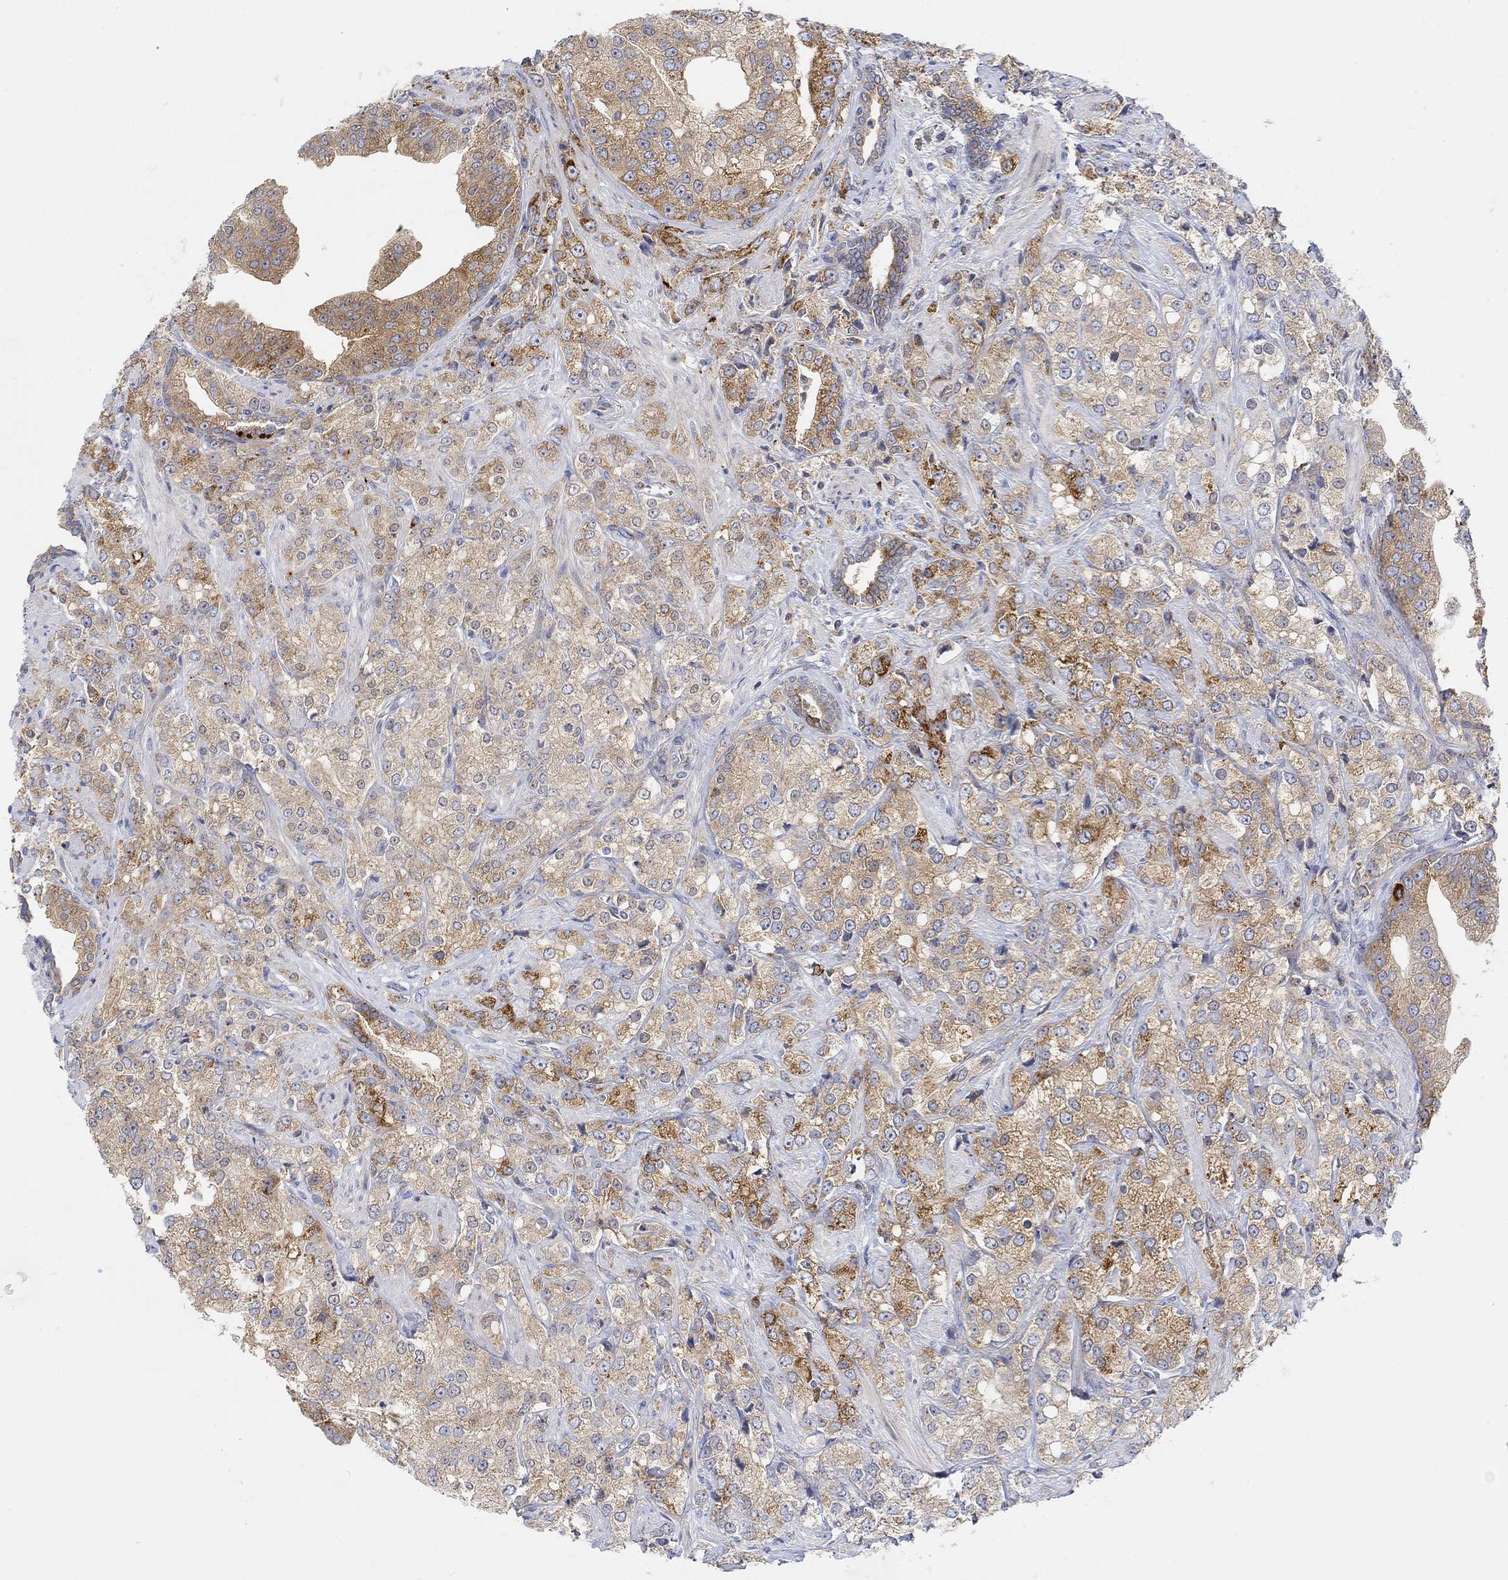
{"staining": {"intensity": "strong", "quantity": "25%-75%", "location": "cytoplasmic/membranous"}, "tissue": "prostate cancer", "cell_type": "Tumor cells", "image_type": "cancer", "snomed": [{"axis": "morphology", "description": "Adenocarcinoma, NOS"}, {"axis": "topography", "description": "Prostate and seminal vesicle, NOS"}, {"axis": "topography", "description": "Prostate"}], "caption": "A photomicrograph of human prostate adenocarcinoma stained for a protein reveals strong cytoplasmic/membranous brown staining in tumor cells.", "gene": "ACSL1", "patient": {"sex": "male", "age": 68}}